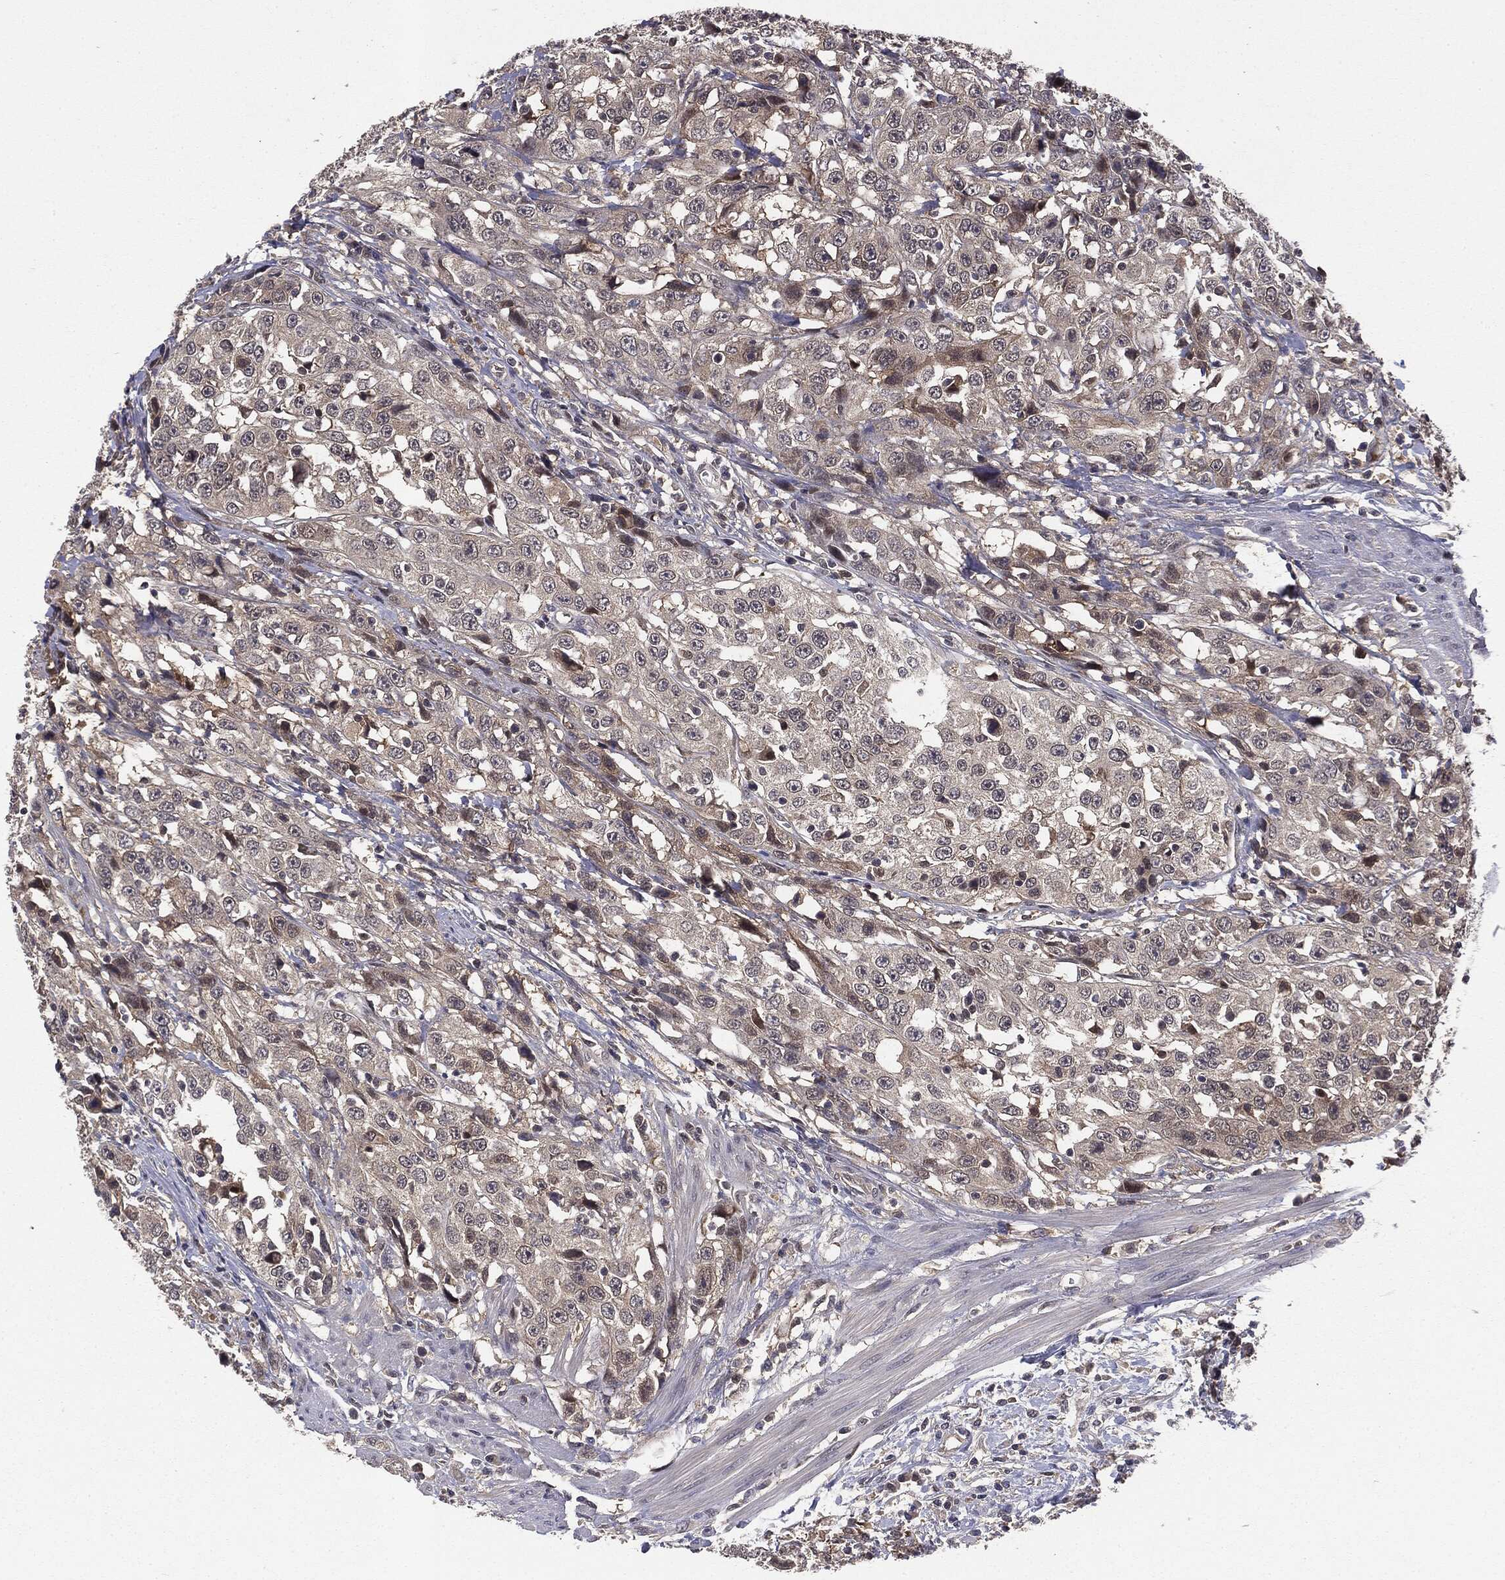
{"staining": {"intensity": "weak", "quantity": "25%-75%", "location": "cytoplasmic/membranous"}, "tissue": "urothelial cancer", "cell_type": "Tumor cells", "image_type": "cancer", "snomed": [{"axis": "morphology", "description": "Urothelial carcinoma, NOS"}, {"axis": "morphology", "description": "Urothelial carcinoma, High grade"}, {"axis": "topography", "description": "Urinary bladder"}], "caption": "A brown stain highlights weak cytoplasmic/membranous positivity of a protein in urothelial cancer tumor cells.", "gene": "KRT7", "patient": {"sex": "female", "age": 73}}